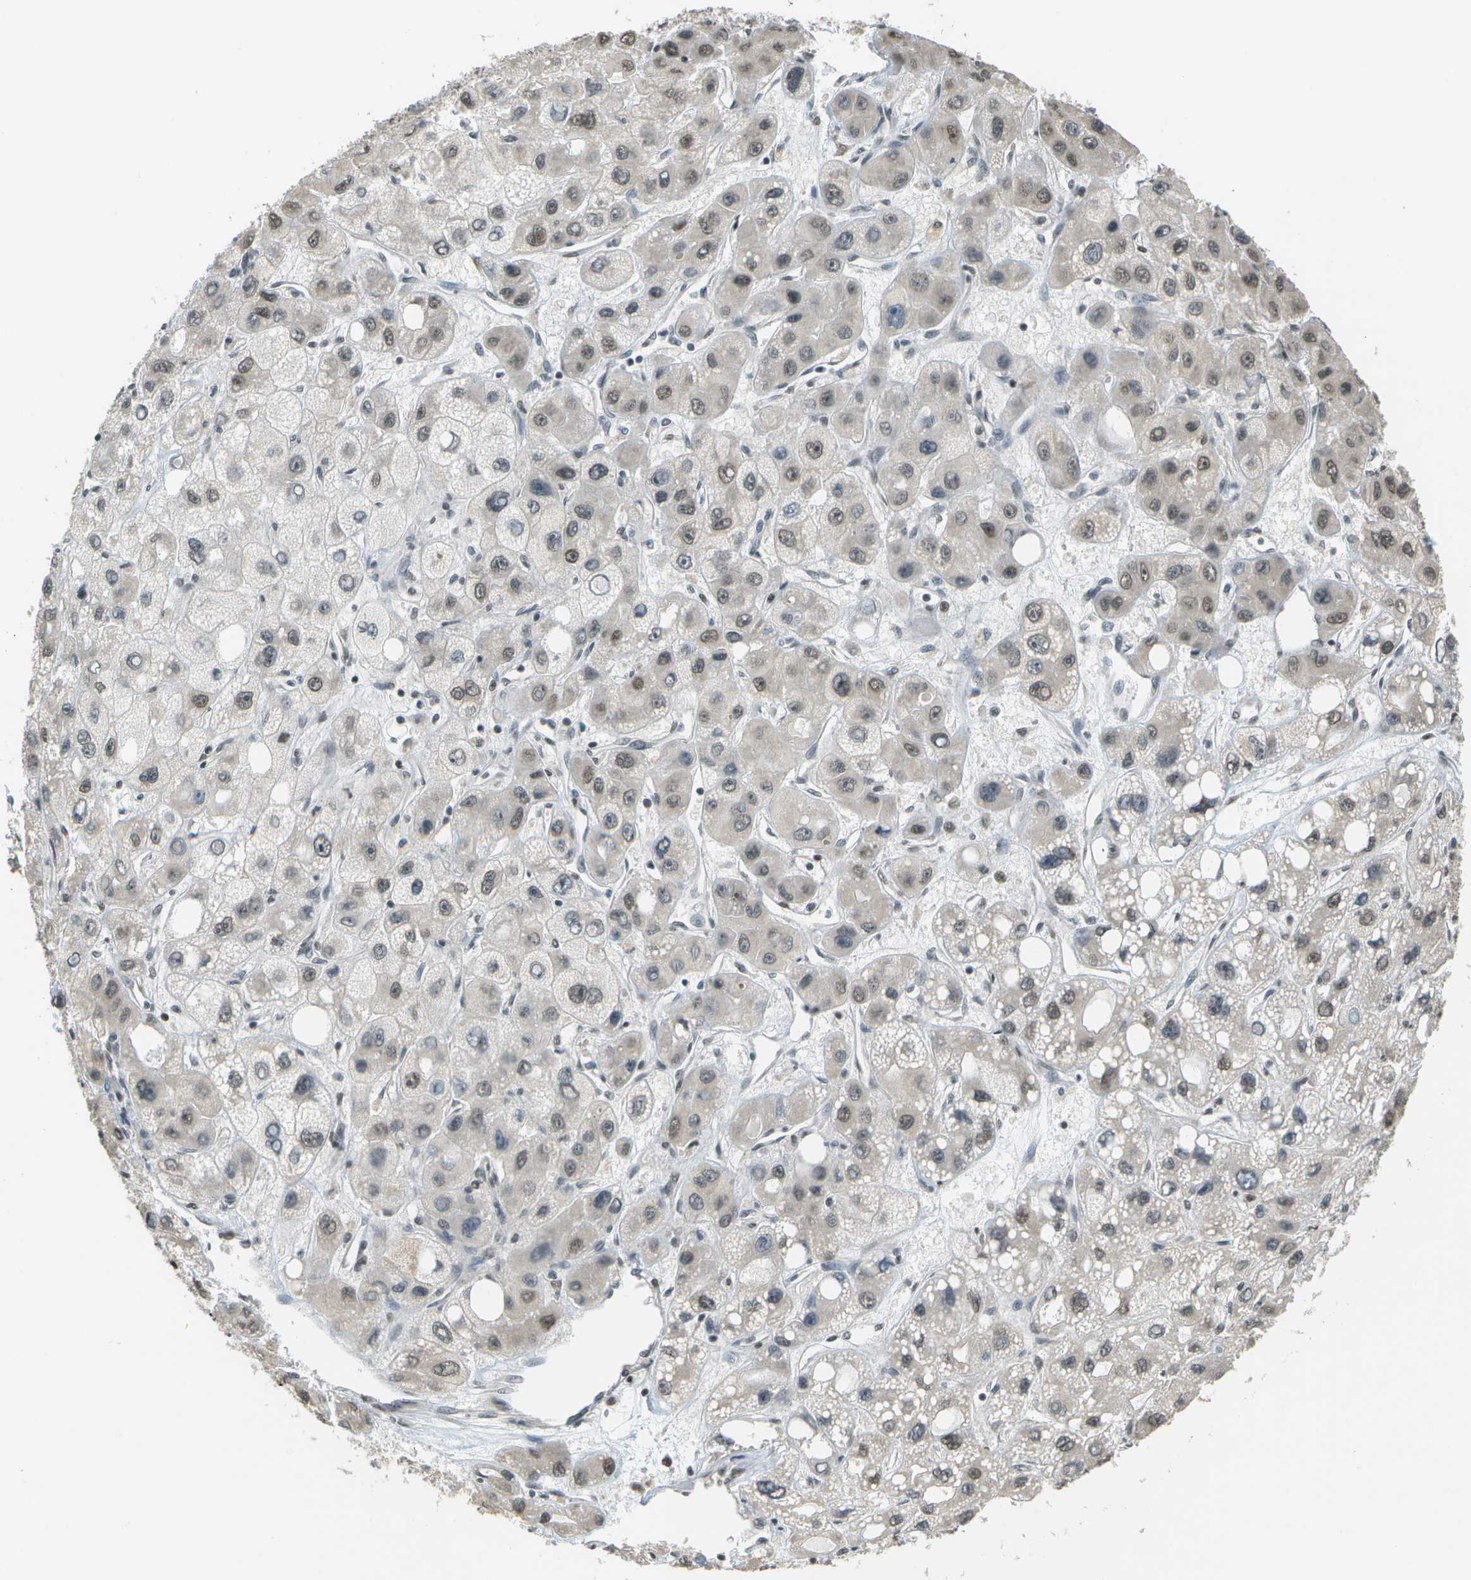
{"staining": {"intensity": "weak", "quantity": ">75%", "location": "nuclear"}, "tissue": "liver cancer", "cell_type": "Tumor cells", "image_type": "cancer", "snomed": [{"axis": "morphology", "description": "Carcinoma, Hepatocellular, NOS"}, {"axis": "topography", "description": "Liver"}], "caption": "Tumor cells reveal low levels of weak nuclear expression in about >75% of cells in human liver cancer.", "gene": "ABL2", "patient": {"sex": "male", "age": 55}}